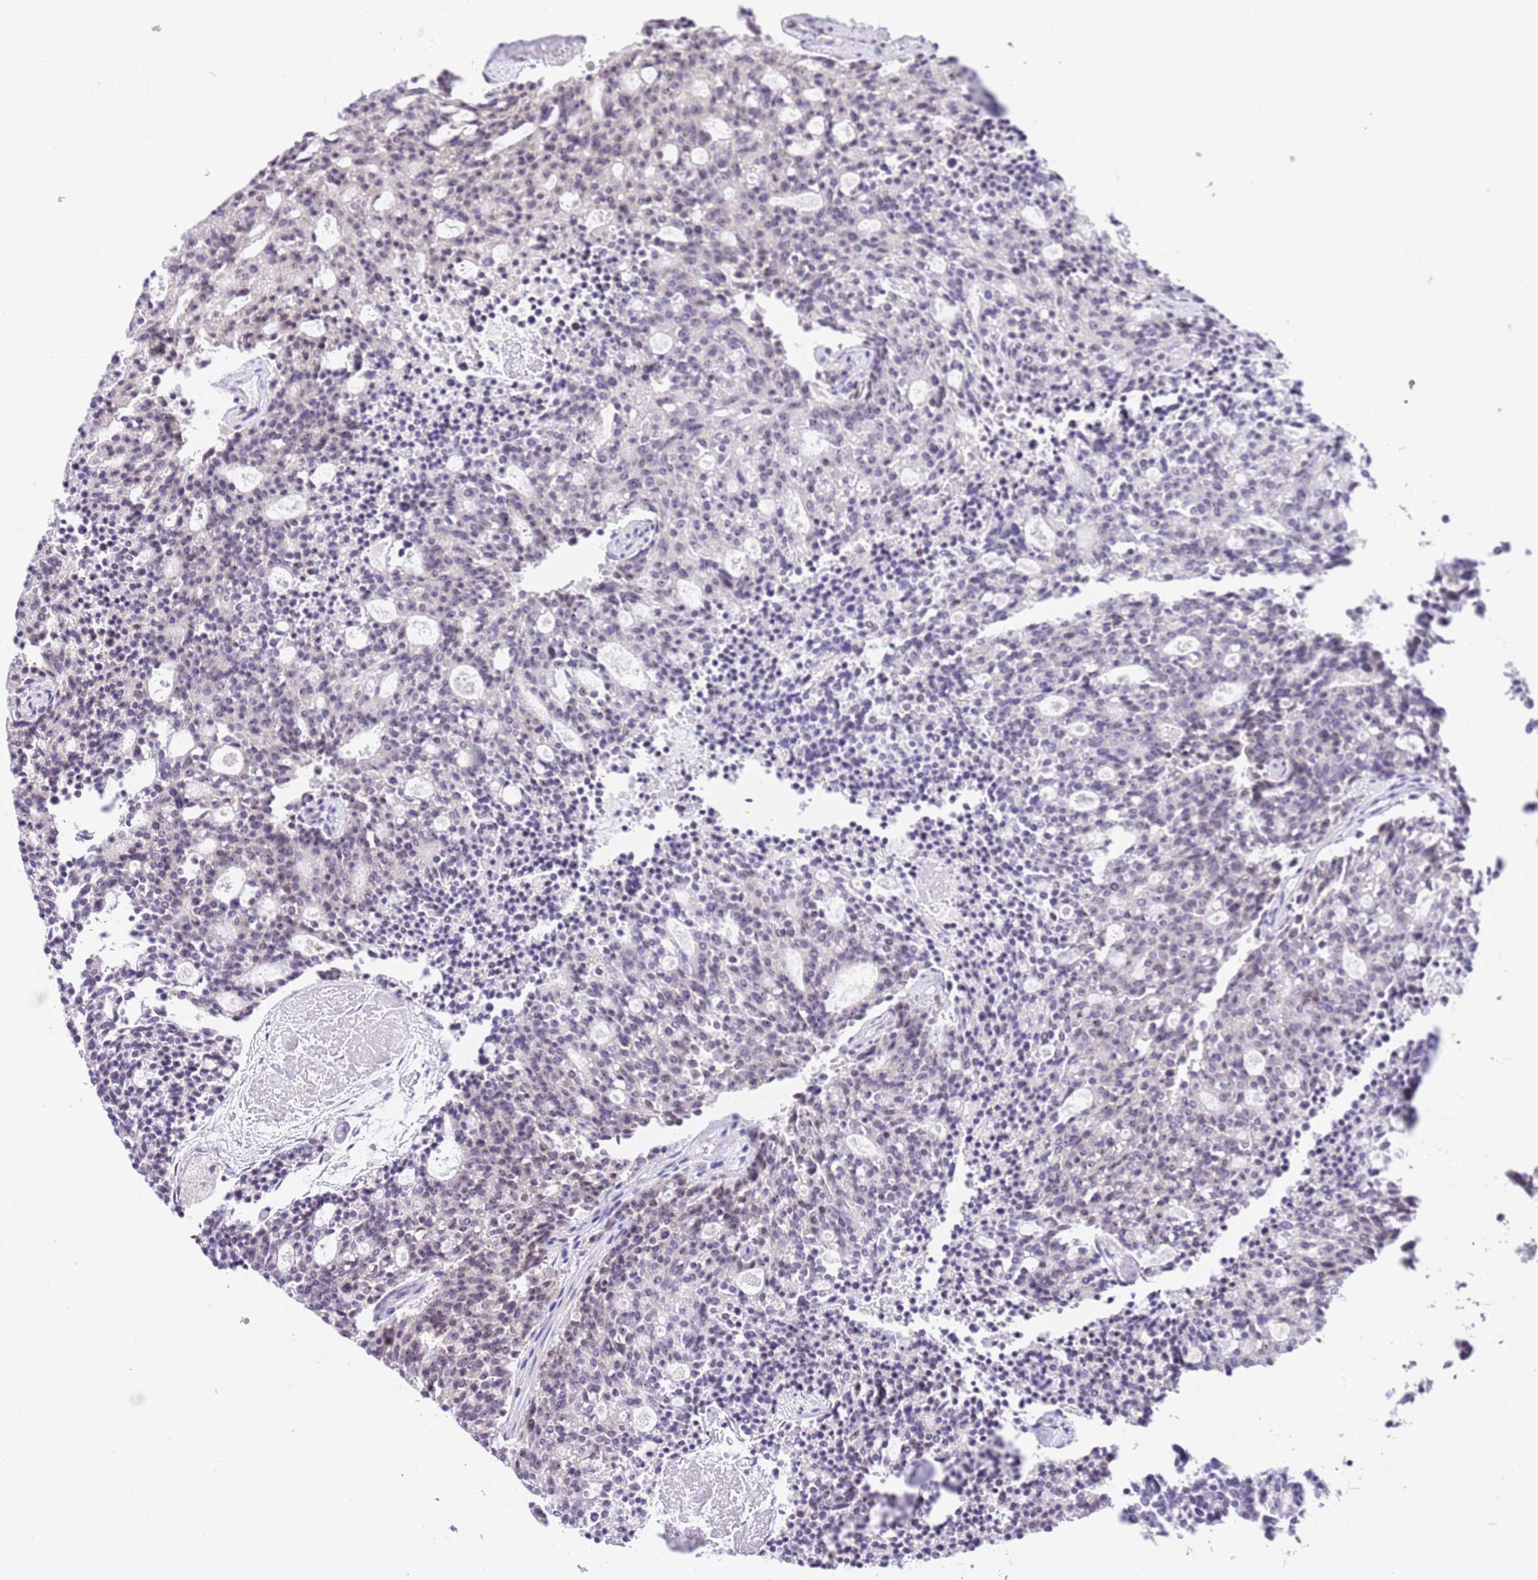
{"staining": {"intensity": "weak", "quantity": "<25%", "location": "nuclear"}, "tissue": "carcinoid", "cell_type": "Tumor cells", "image_type": "cancer", "snomed": [{"axis": "morphology", "description": "Carcinoid, malignant, NOS"}, {"axis": "topography", "description": "Pancreas"}], "caption": "This is an immunohistochemistry (IHC) micrograph of carcinoid. There is no expression in tumor cells.", "gene": "NOP56", "patient": {"sex": "female", "age": 54}}